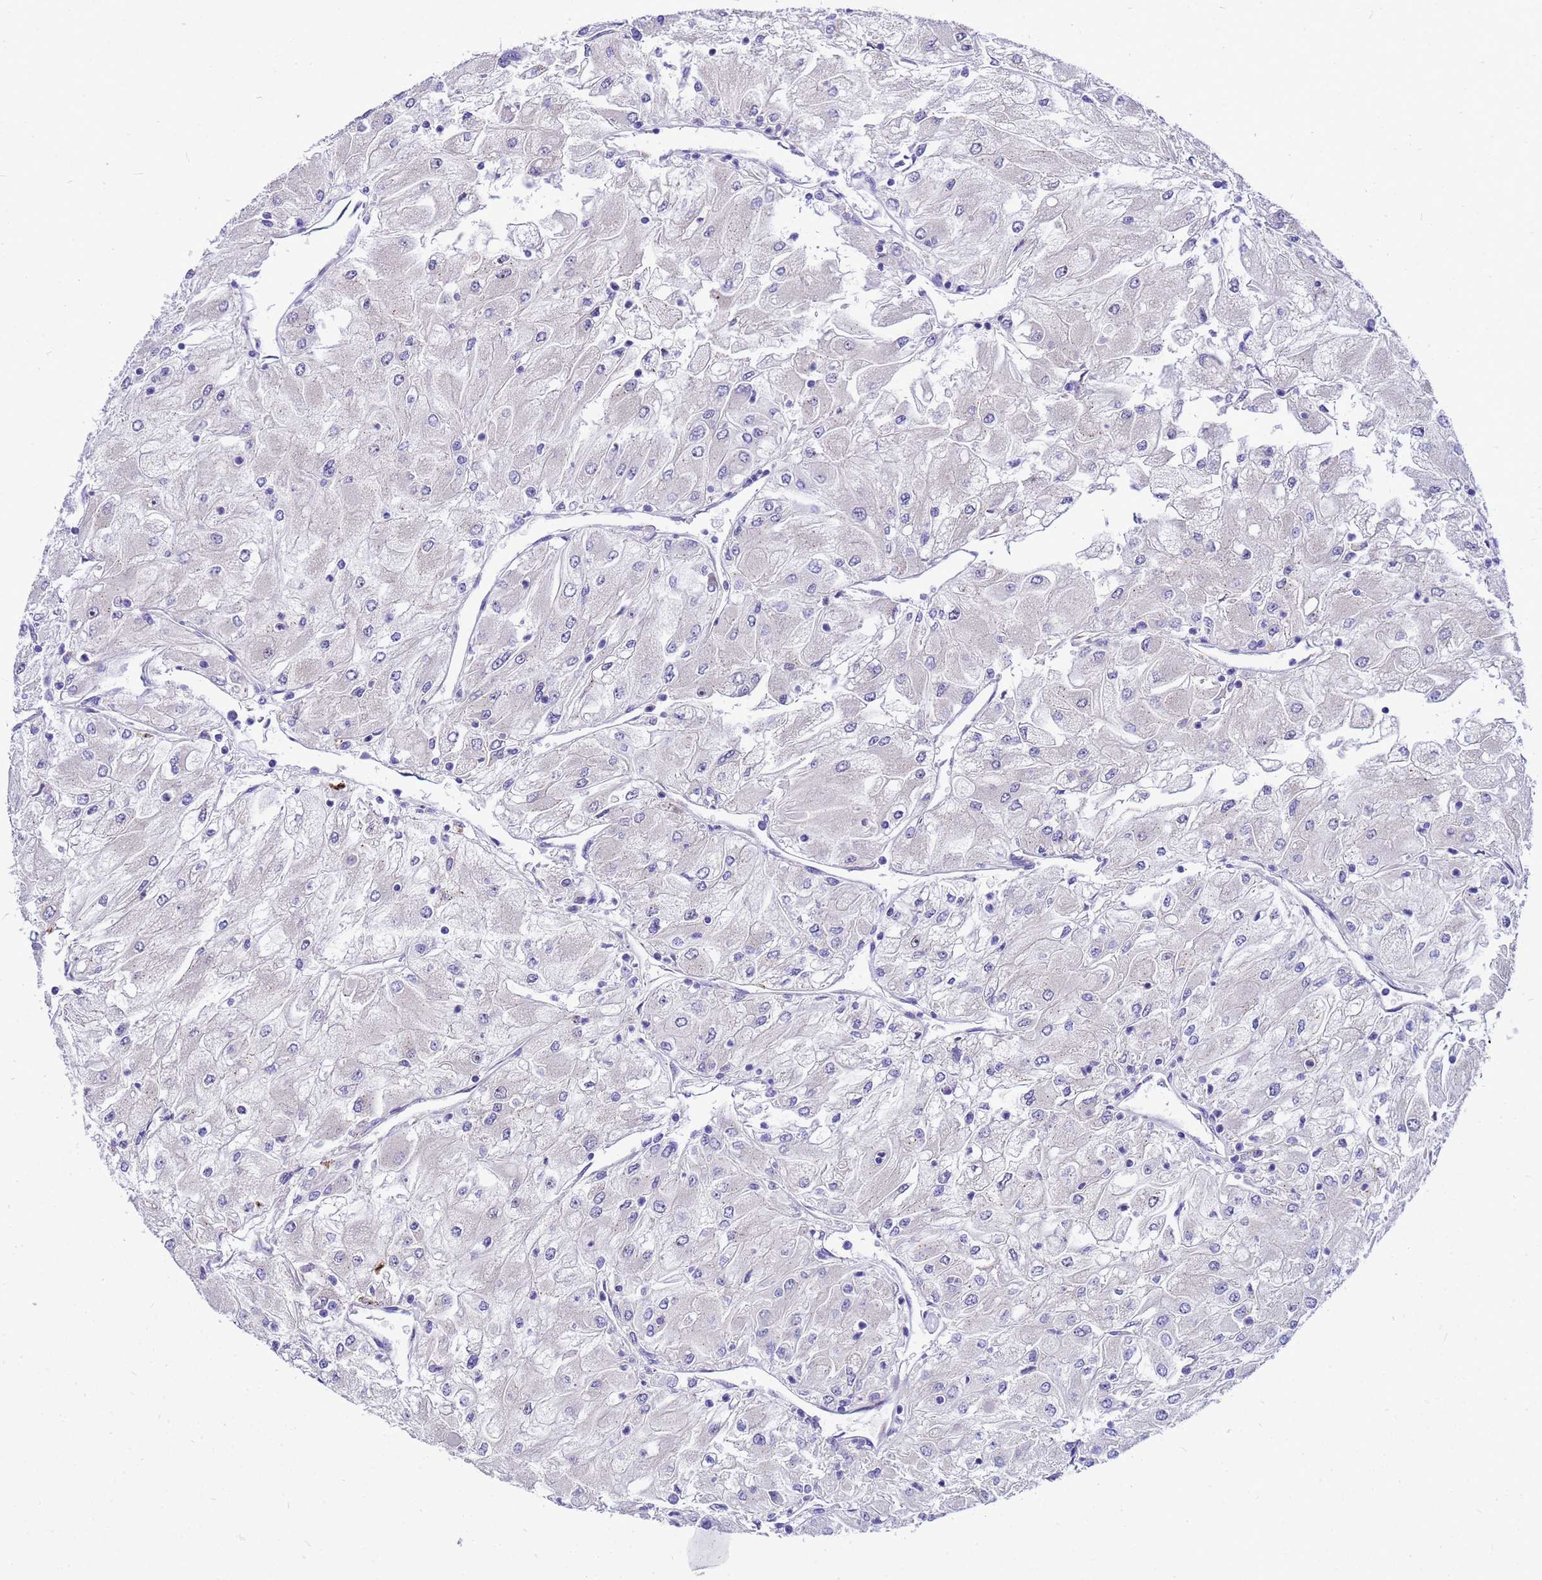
{"staining": {"intensity": "negative", "quantity": "none", "location": "none"}, "tissue": "renal cancer", "cell_type": "Tumor cells", "image_type": "cancer", "snomed": [{"axis": "morphology", "description": "Adenocarcinoma, NOS"}, {"axis": "topography", "description": "Kidney"}], "caption": "A micrograph of renal adenocarcinoma stained for a protein reveals no brown staining in tumor cells.", "gene": "POP7", "patient": {"sex": "male", "age": 80}}